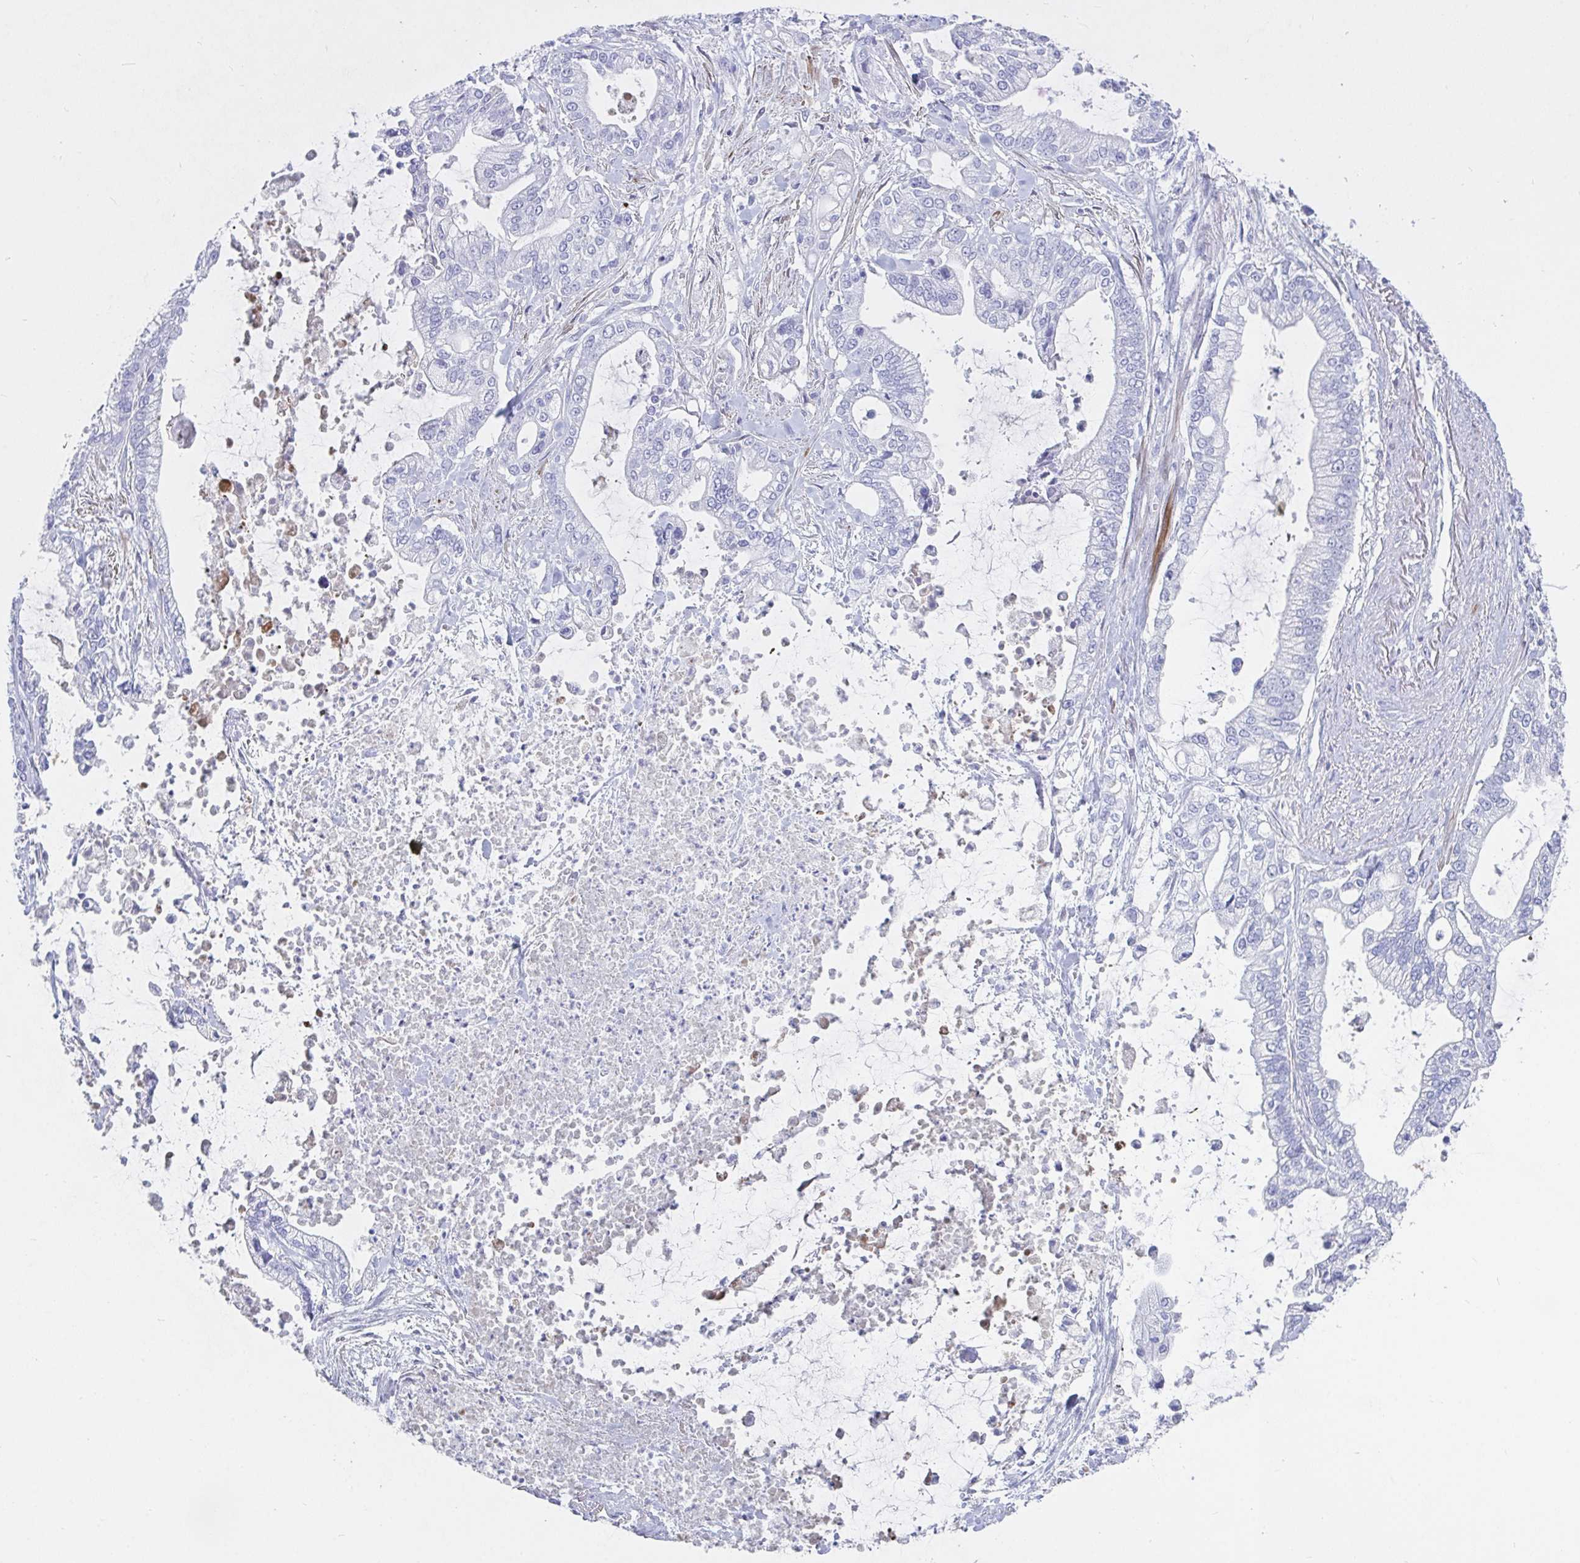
{"staining": {"intensity": "negative", "quantity": "none", "location": "none"}, "tissue": "pancreatic cancer", "cell_type": "Tumor cells", "image_type": "cancer", "snomed": [{"axis": "morphology", "description": "Adenocarcinoma, NOS"}, {"axis": "topography", "description": "Pancreas"}], "caption": "Protein analysis of adenocarcinoma (pancreatic) reveals no significant positivity in tumor cells.", "gene": "ZNF561", "patient": {"sex": "male", "age": 69}}